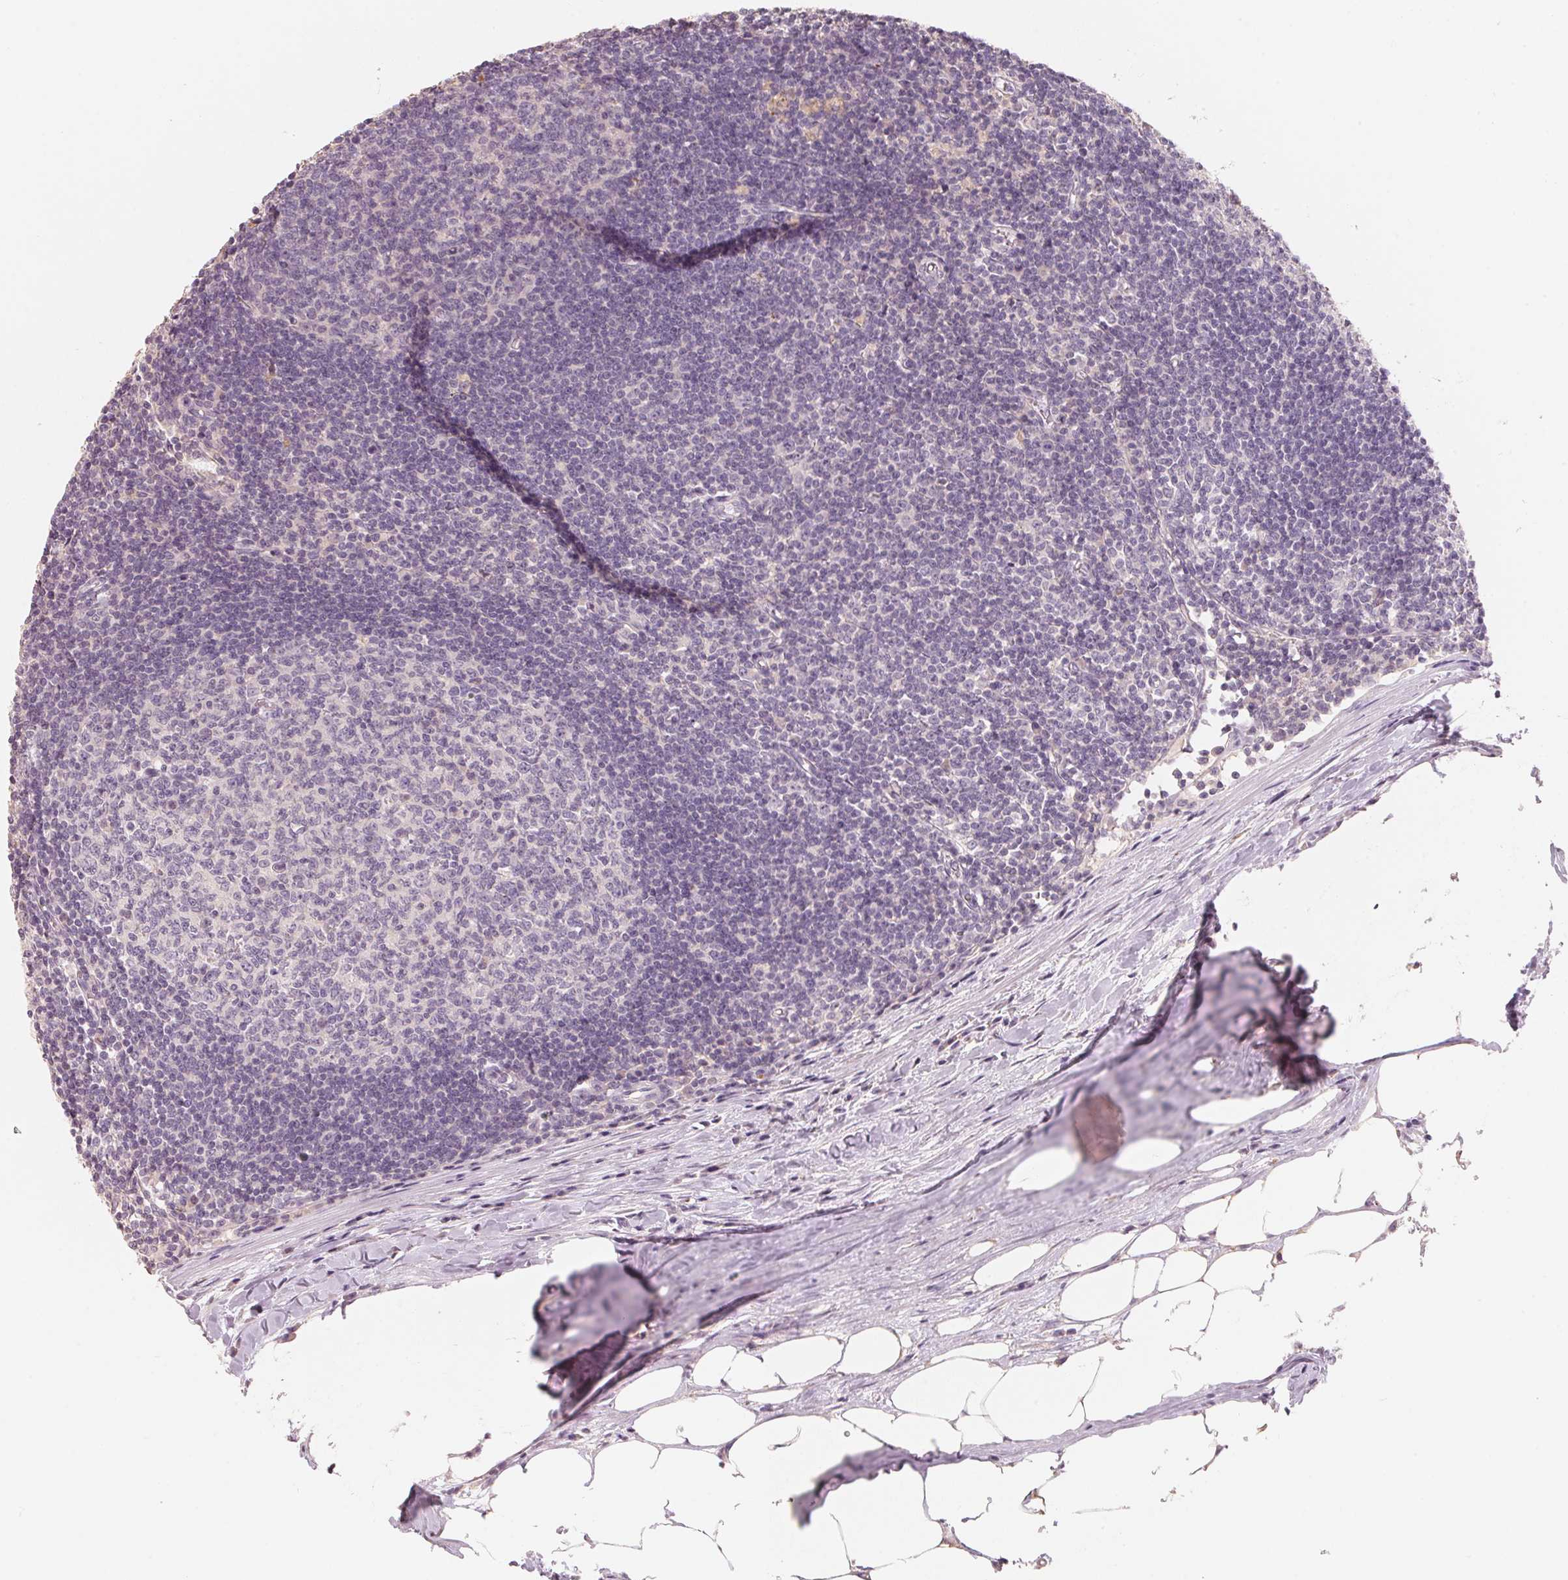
{"staining": {"intensity": "negative", "quantity": "none", "location": "none"}, "tissue": "lymph node", "cell_type": "Germinal center cells", "image_type": "normal", "snomed": [{"axis": "morphology", "description": "Normal tissue, NOS"}, {"axis": "topography", "description": "Lymph node"}], "caption": "Immunohistochemistry (IHC) histopathology image of normal lymph node: human lymph node stained with DAB shows no significant protein positivity in germinal center cells. (DAB immunohistochemistry (IHC) visualized using brightfield microscopy, high magnification).", "gene": "TREH", "patient": {"sex": "male", "age": 67}}